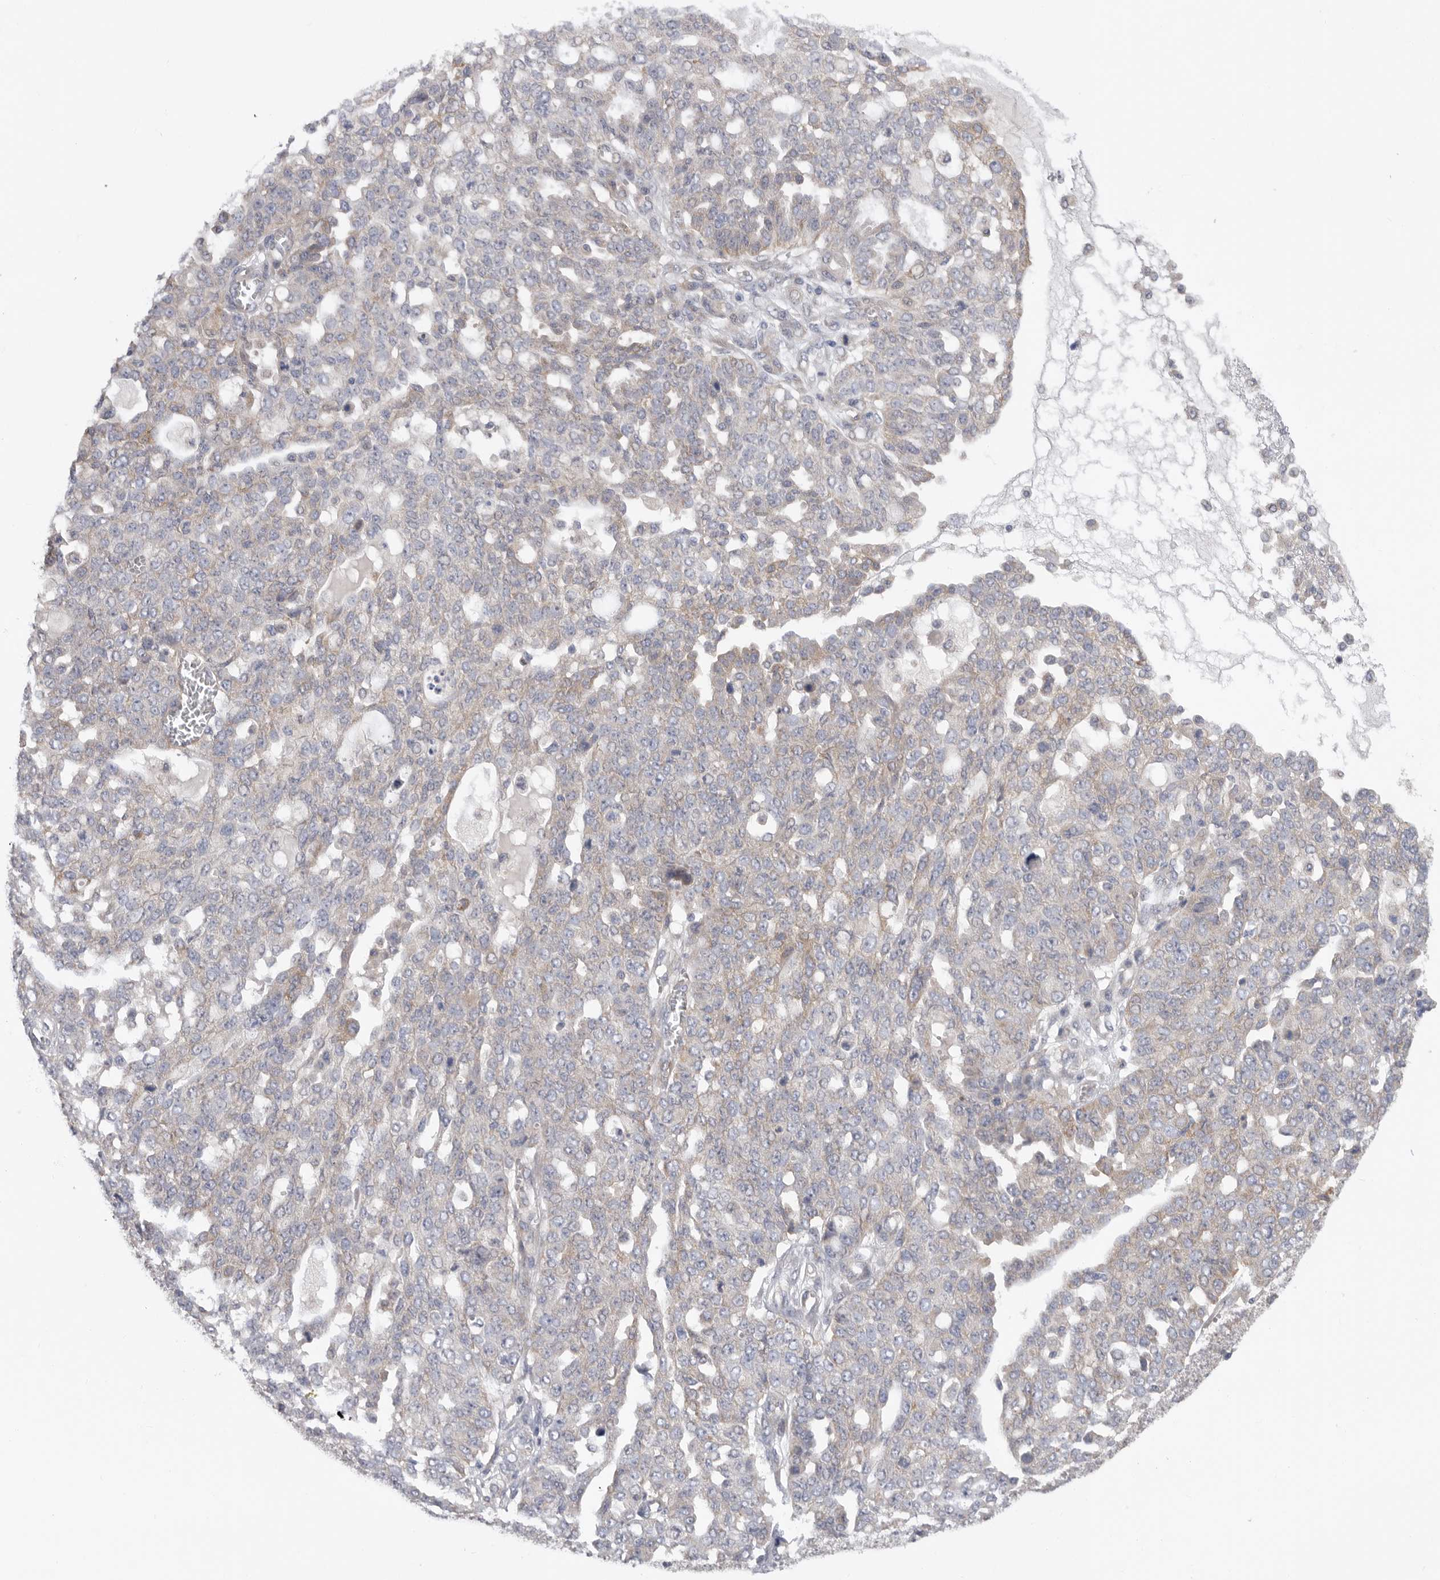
{"staining": {"intensity": "weak", "quantity": "25%-75%", "location": "cytoplasmic/membranous"}, "tissue": "ovarian cancer", "cell_type": "Tumor cells", "image_type": "cancer", "snomed": [{"axis": "morphology", "description": "Cystadenocarcinoma, serous, NOS"}, {"axis": "topography", "description": "Soft tissue"}, {"axis": "topography", "description": "Ovary"}], "caption": "The immunohistochemical stain highlights weak cytoplasmic/membranous staining in tumor cells of ovarian serous cystadenocarcinoma tissue.", "gene": "MTFR1L", "patient": {"sex": "female", "age": 57}}